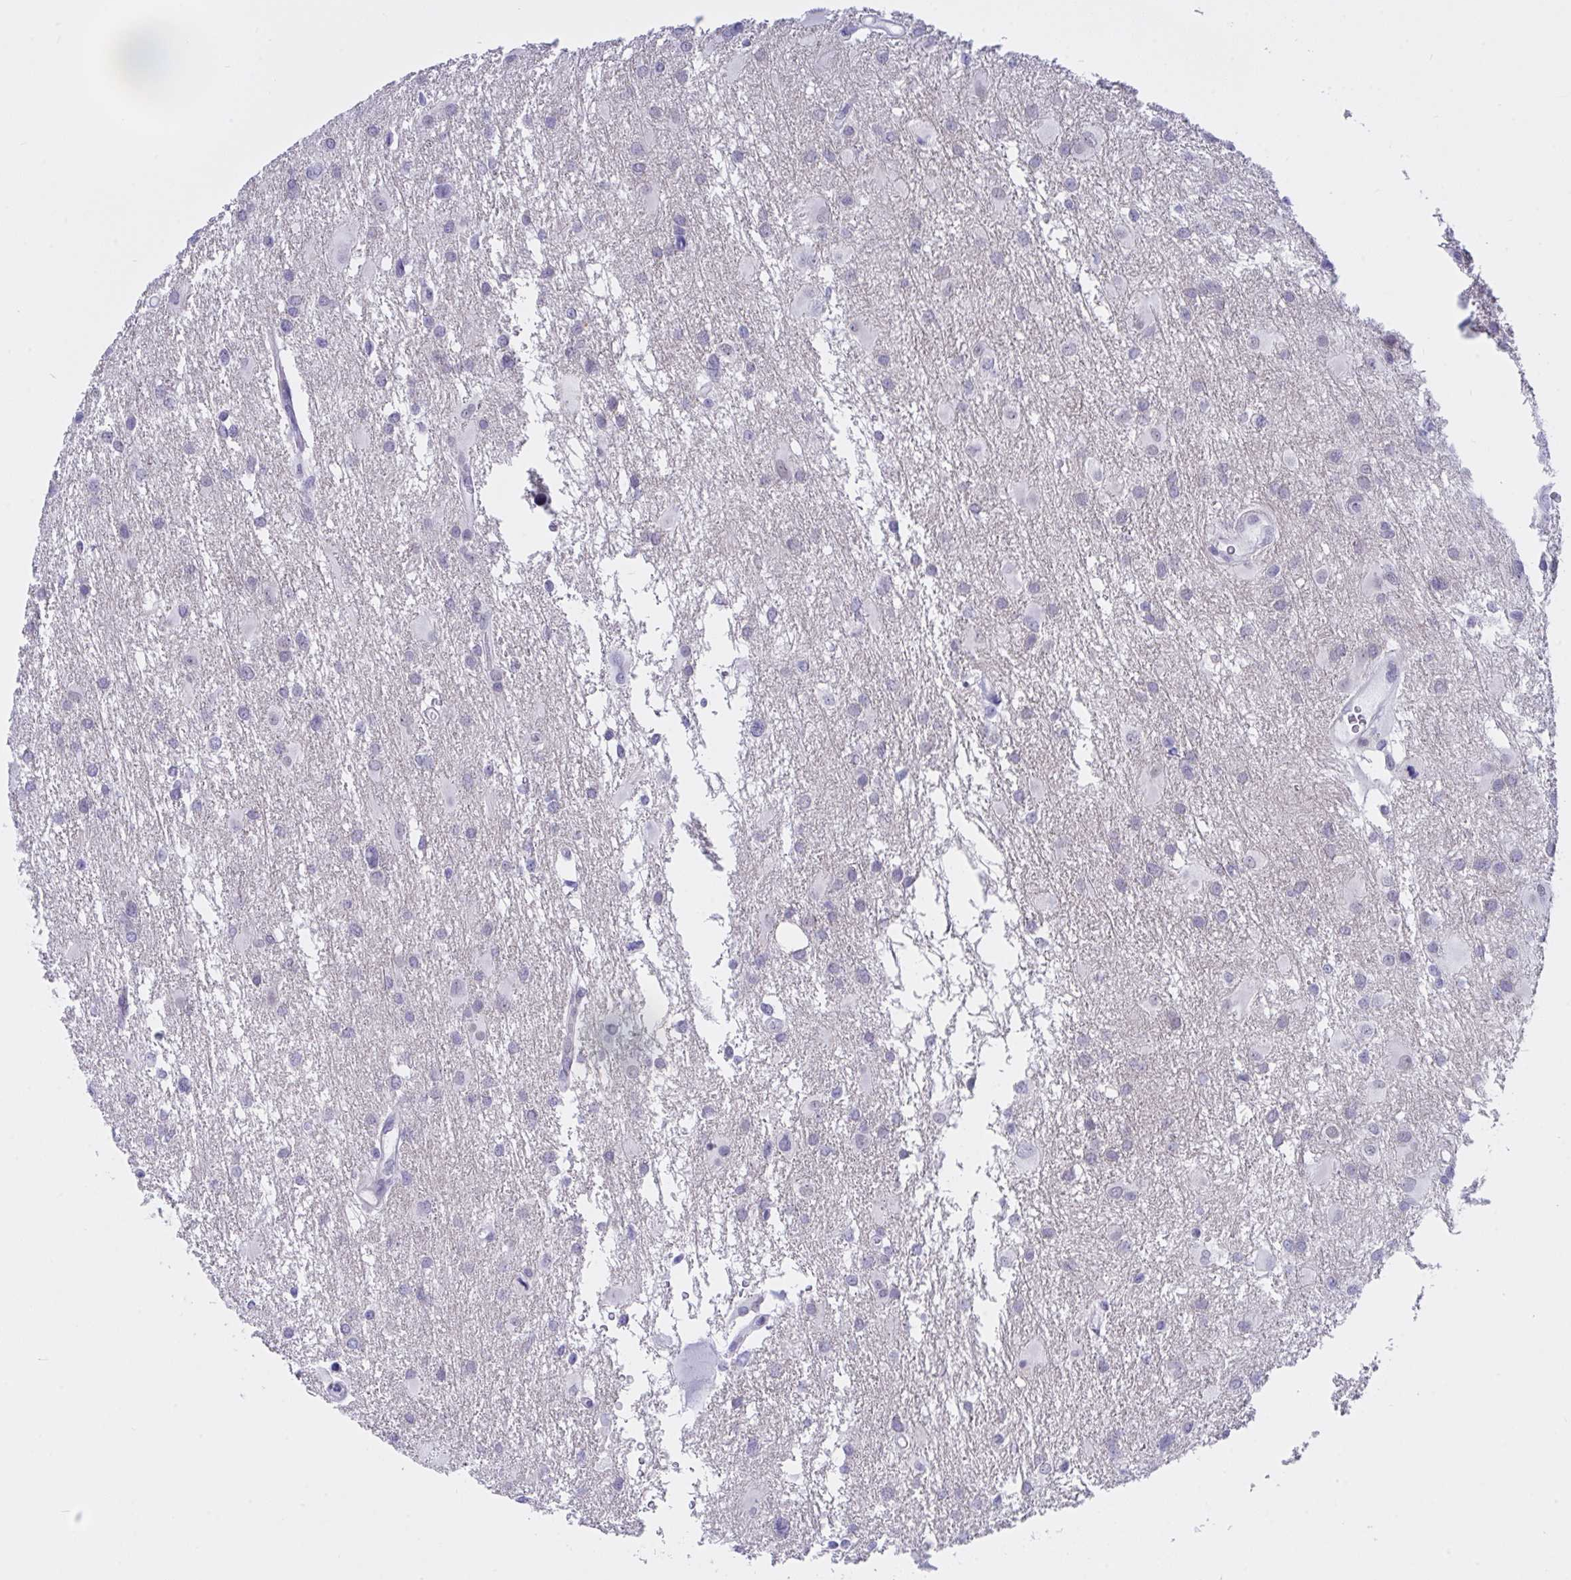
{"staining": {"intensity": "negative", "quantity": "none", "location": "none"}, "tissue": "glioma", "cell_type": "Tumor cells", "image_type": "cancer", "snomed": [{"axis": "morphology", "description": "Glioma, malignant, High grade"}, {"axis": "topography", "description": "Brain"}], "caption": "High power microscopy photomicrograph of an immunohistochemistry micrograph of malignant high-grade glioma, revealing no significant positivity in tumor cells.", "gene": "FBXL22", "patient": {"sex": "male", "age": 53}}